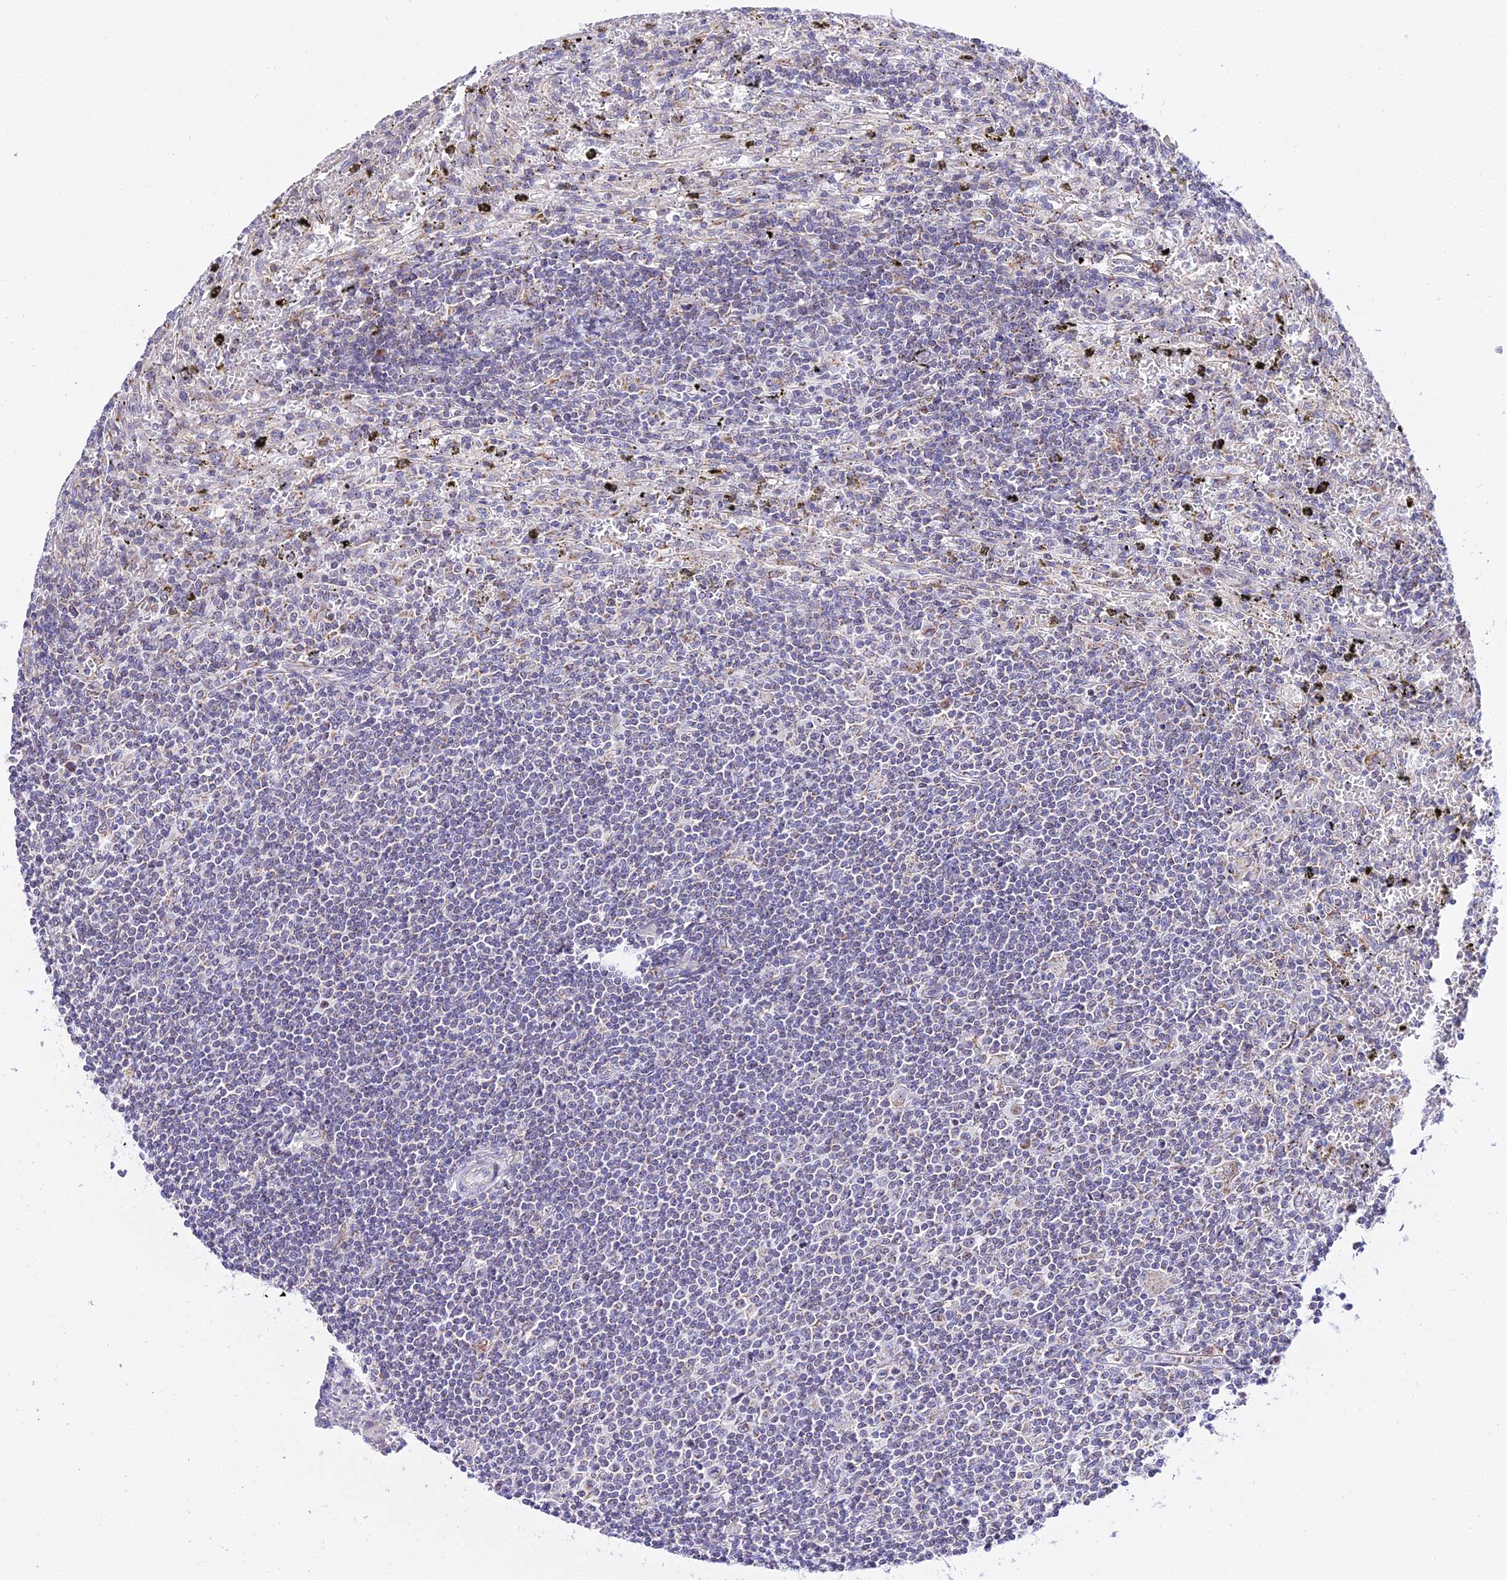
{"staining": {"intensity": "negative", "quantity": "none", "location": "none"}, "tissue": "lymphoma", "cell_type": "Tumor cells", "image_type": "cancer", "snomed": [{"axis": "morphology", "description": "Malignant lymphoma, non-Hodgkin's type, Low grade"}, {"axis": "topography", "description": "Spleen"}], "caption": "Immunohistochemistry (IHC) of low-grade malignant lymphoma, non-Hodgkin's type exhibits no positivity in tumor cells.", "gene": "ATP5PB", "patient": {"sex": "male", "age": 76}}